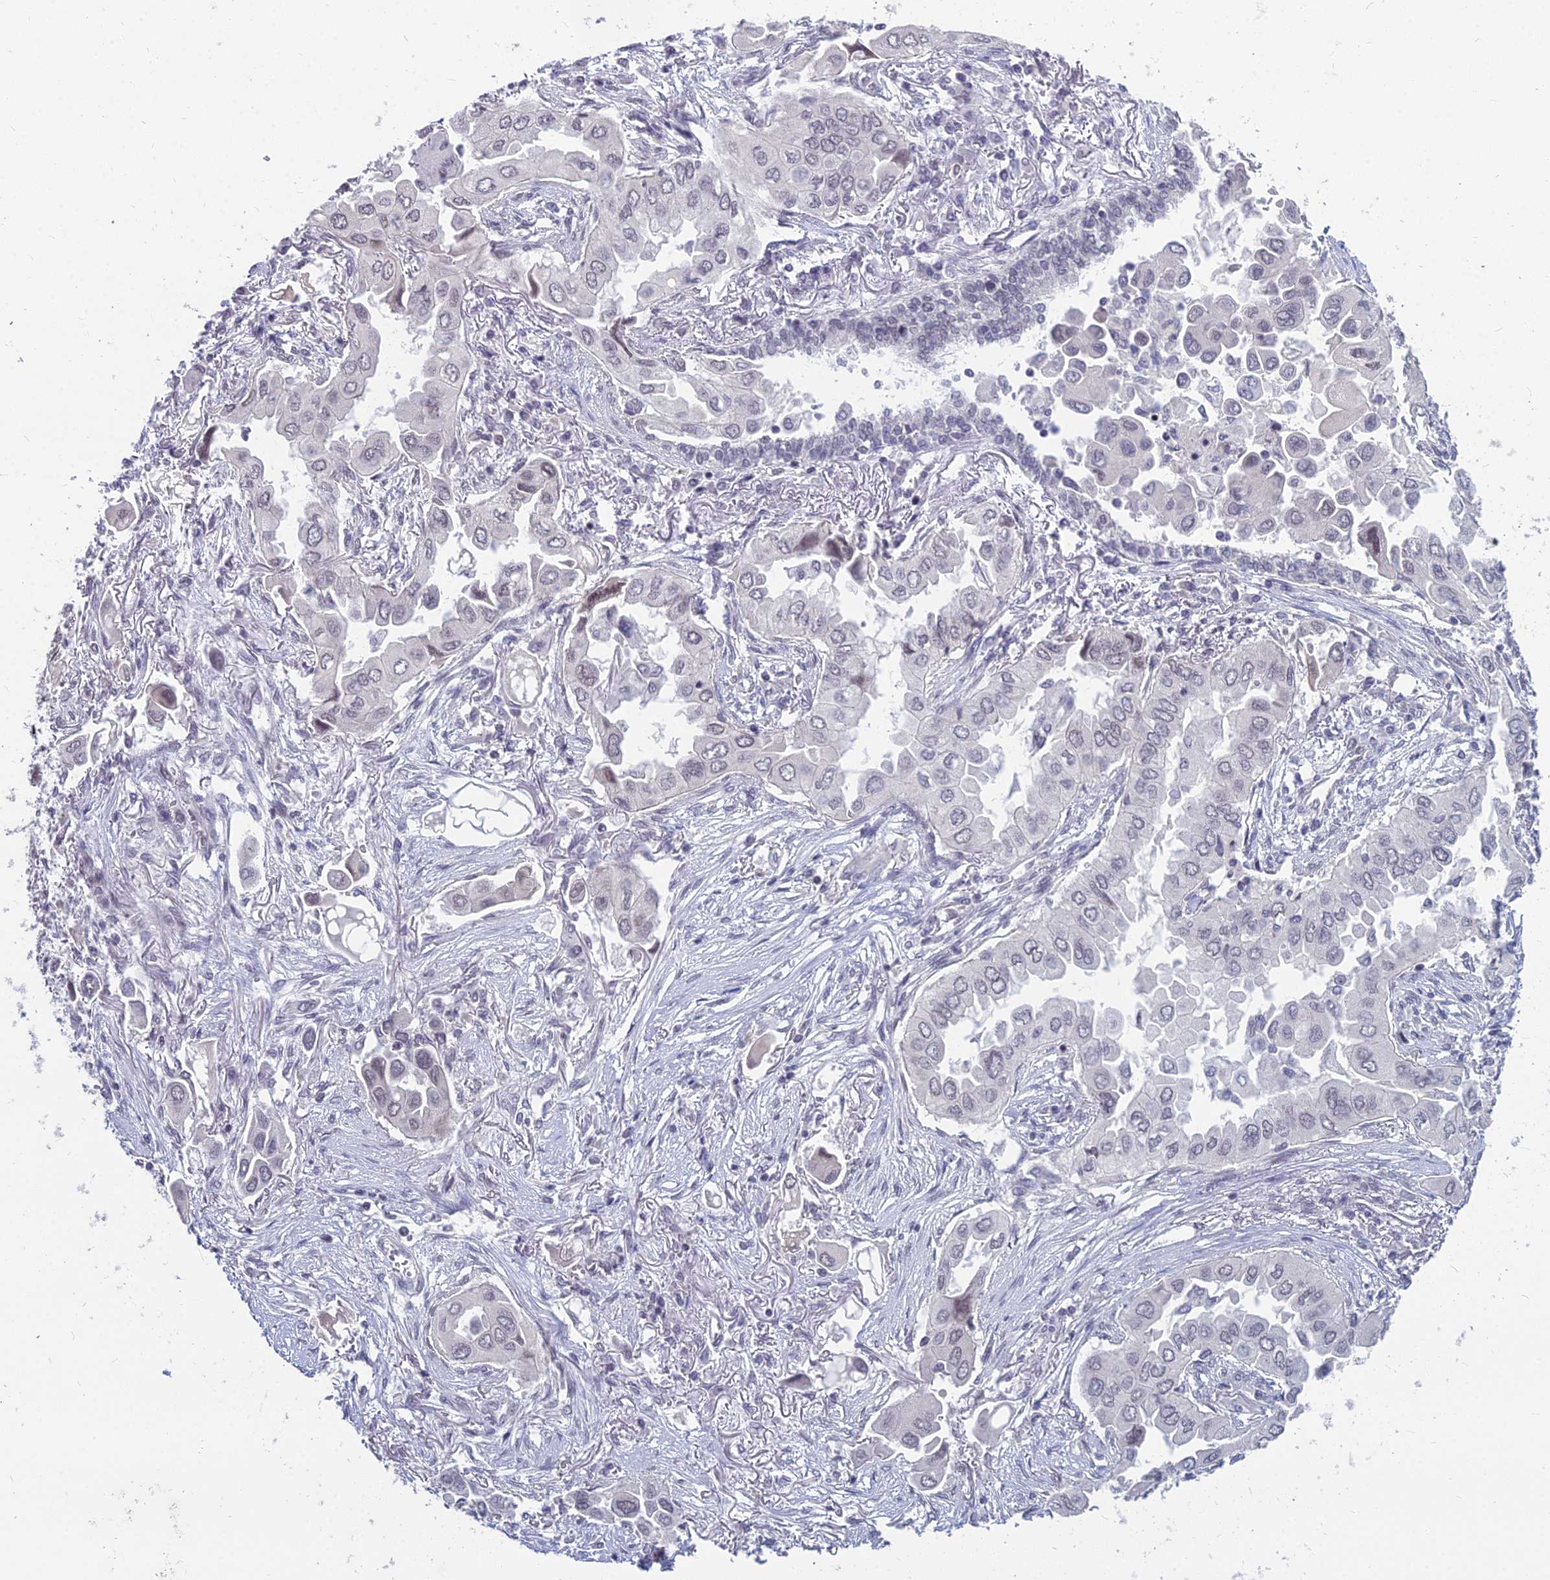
{"staining": {"intensity": "negative", "quantity": "none", "location": "none"}, "tissue": "lung cancer", "cell_type": "Tumor cells", "image_type": "cancer", "snomed": [{"axis": "morphology", "description": "Adenocarcinoma, NOS"}, {"axis": "topography", "description": "Lung"}], "caption": "A photomicrograph of lung cancer stained for a protein exhibits no brown staining in tumor cells.", "gene": "KAT7", "patient": {"sex": "female", "age": 76}}